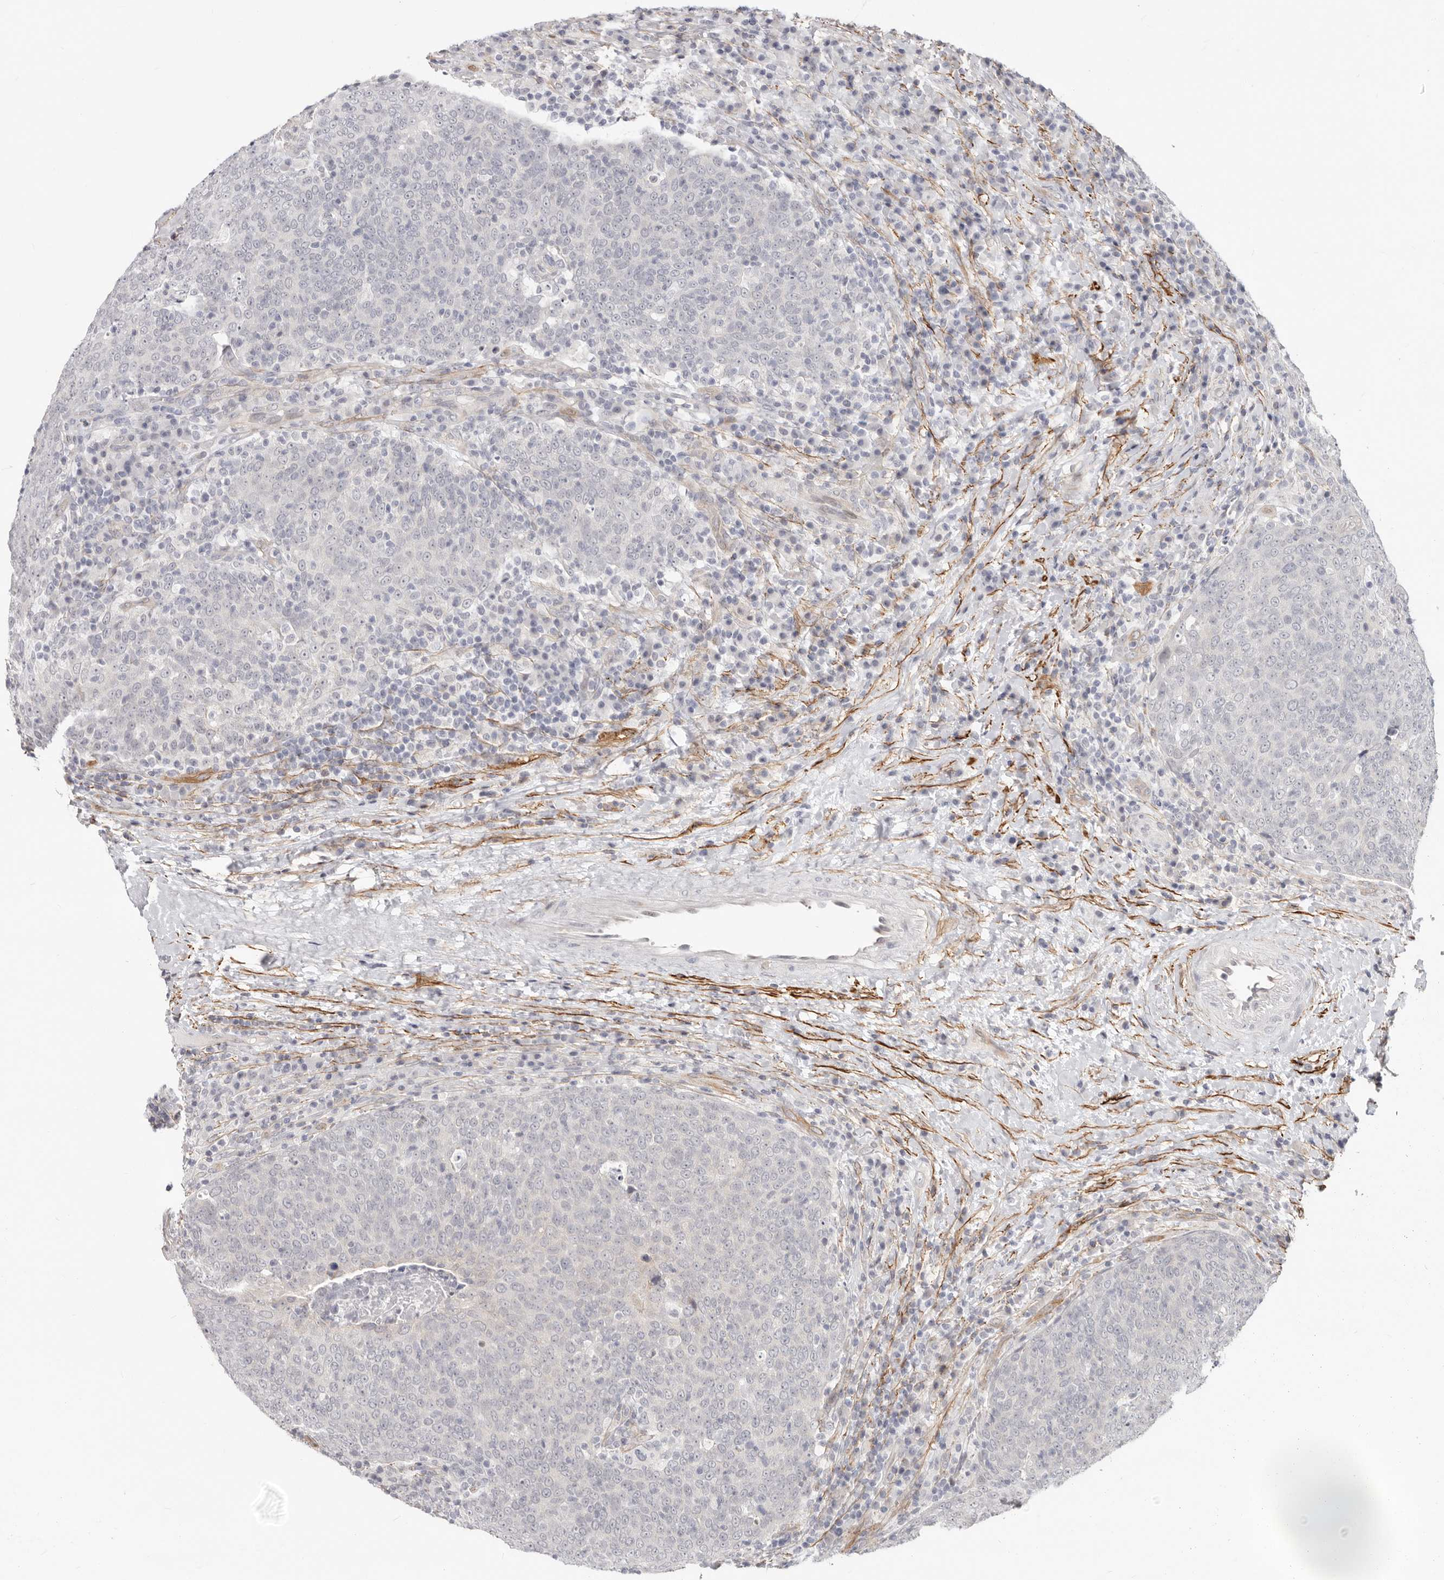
{"staining": {"intensity": "negative", "quantity": "none", "location": "none"}, "tissue": "head and neck cancer", "cell_type": "Tumor cells", "image_type": "cancer", "snomed": [{"axis": "morphology", "description": "Squamous cell carcinoma, NOS"}, {"axis": "morphology", "description": "Squamous cell carcinoma, metastatic, NOS"}, {"axis": "topography", "description": "Lymph node"}, {"axis": "topography", "description": "Head-Neck"}], "caption": "DAB (3,3'-diaminobenzidine) immunohistochemical staining of human head and neck cancer reveals no significant staining in tumor cells.", "gene": "SZT2", "patient": {"sex": "male", "age": 62}}